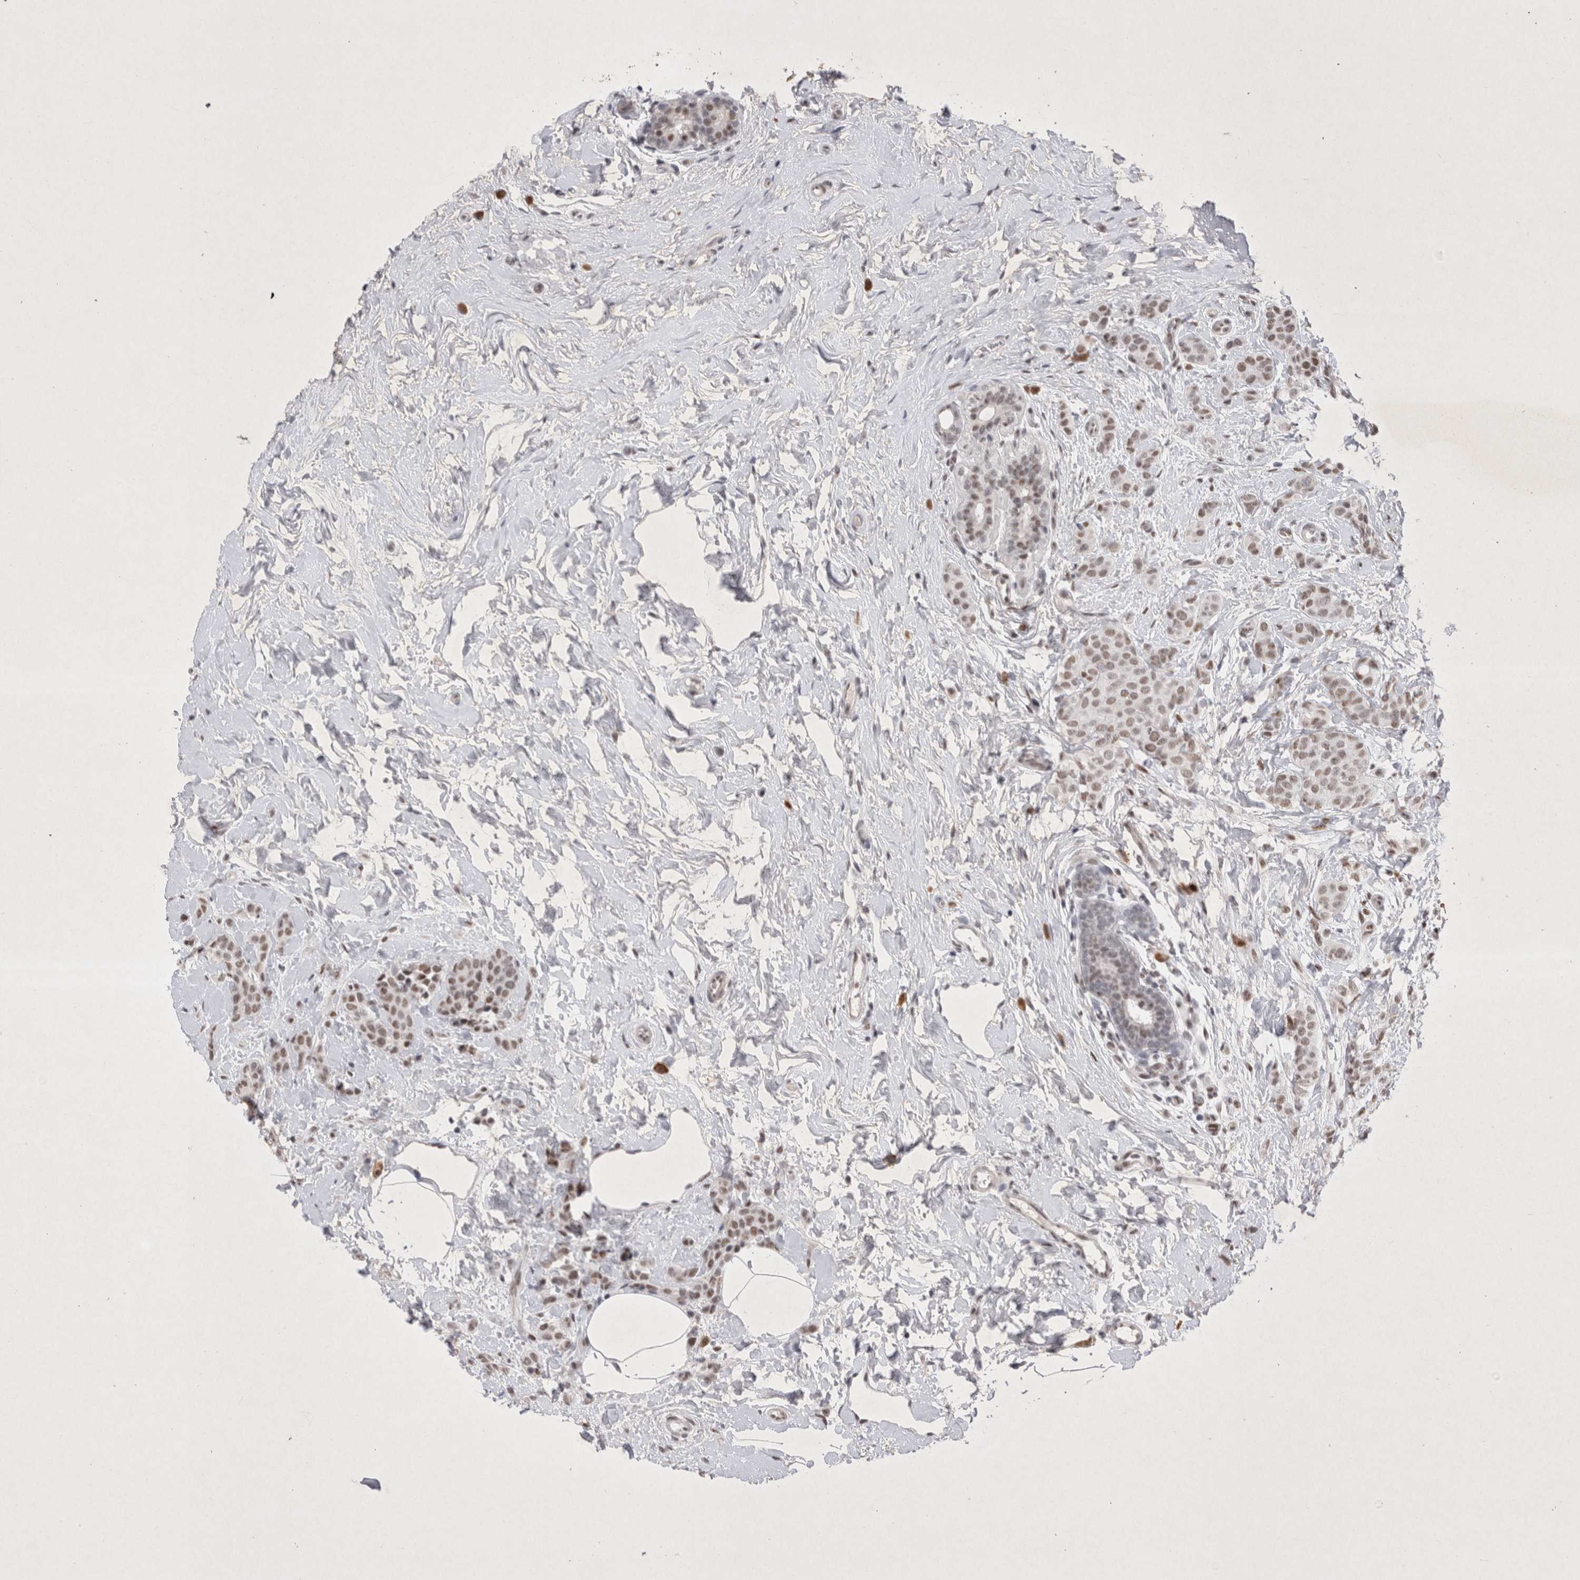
{"staining": {"intensity": "moderate", "quantity": ">75%", "location": "nuclear"}, "tissue": "breast cancer", "cell_type": "Tumor cells", "image_type": "cancer", "snomed": [{"axis": "morphology", "description": "Lobular carcinoma, in situ"}, {"axis": "morphology", "description": "Lobular carcinoma"}, {"axis": "topography", "description": "Breast"}], "caption": "High-magnification brightfield microscopy of lobular carcinoma (breast) stained with DAB (brown) and counterstained with hematoxylin (blue). tumor cells exhibit moderate nuclear positivity is present in approximately>75% of cells.", "gene": "RBM6", "patient": {"sex": "female", "age": 41}}